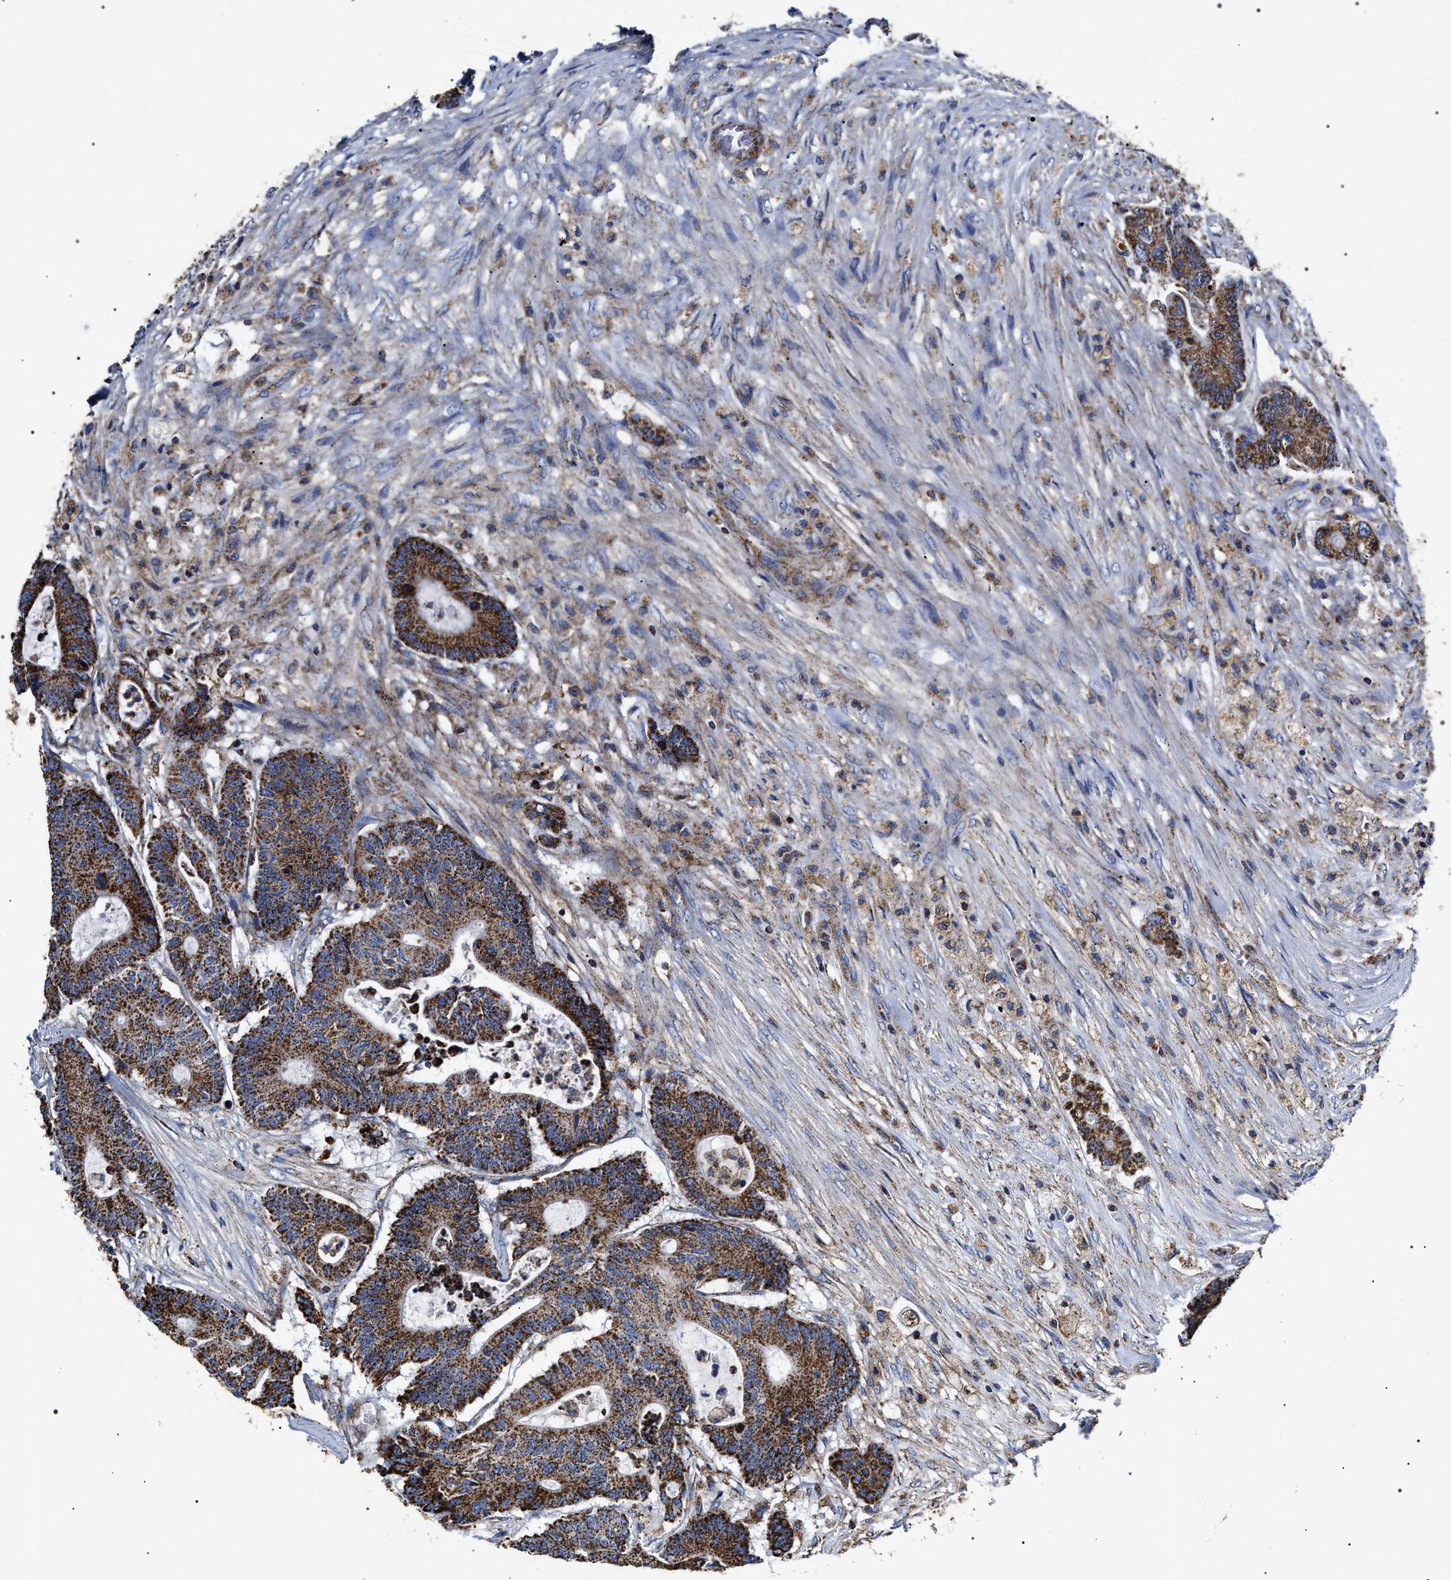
{"staining": {"intensity": "strong", "quantity": ">75%", "location": "cytoplasmic/membranous"}, "tissue": "colorectal cancer", "cell_type": "Tumor cells", "image_type": "cancer", "snomed": [{"axis": "morphology", "description": "Adenocarcinoma, NOS"}, {"axis": "topography", "description": "Colon"}], "caption": "IHC micrograph of human colorectal adenocarcinoma stained for a protein (brown), which displays high levels of strong cytoplasmic/membranous positivity in approximately >75% of tumor cells.", "gene": "COG5", "patient": {"sex": "female", "age": 84}}